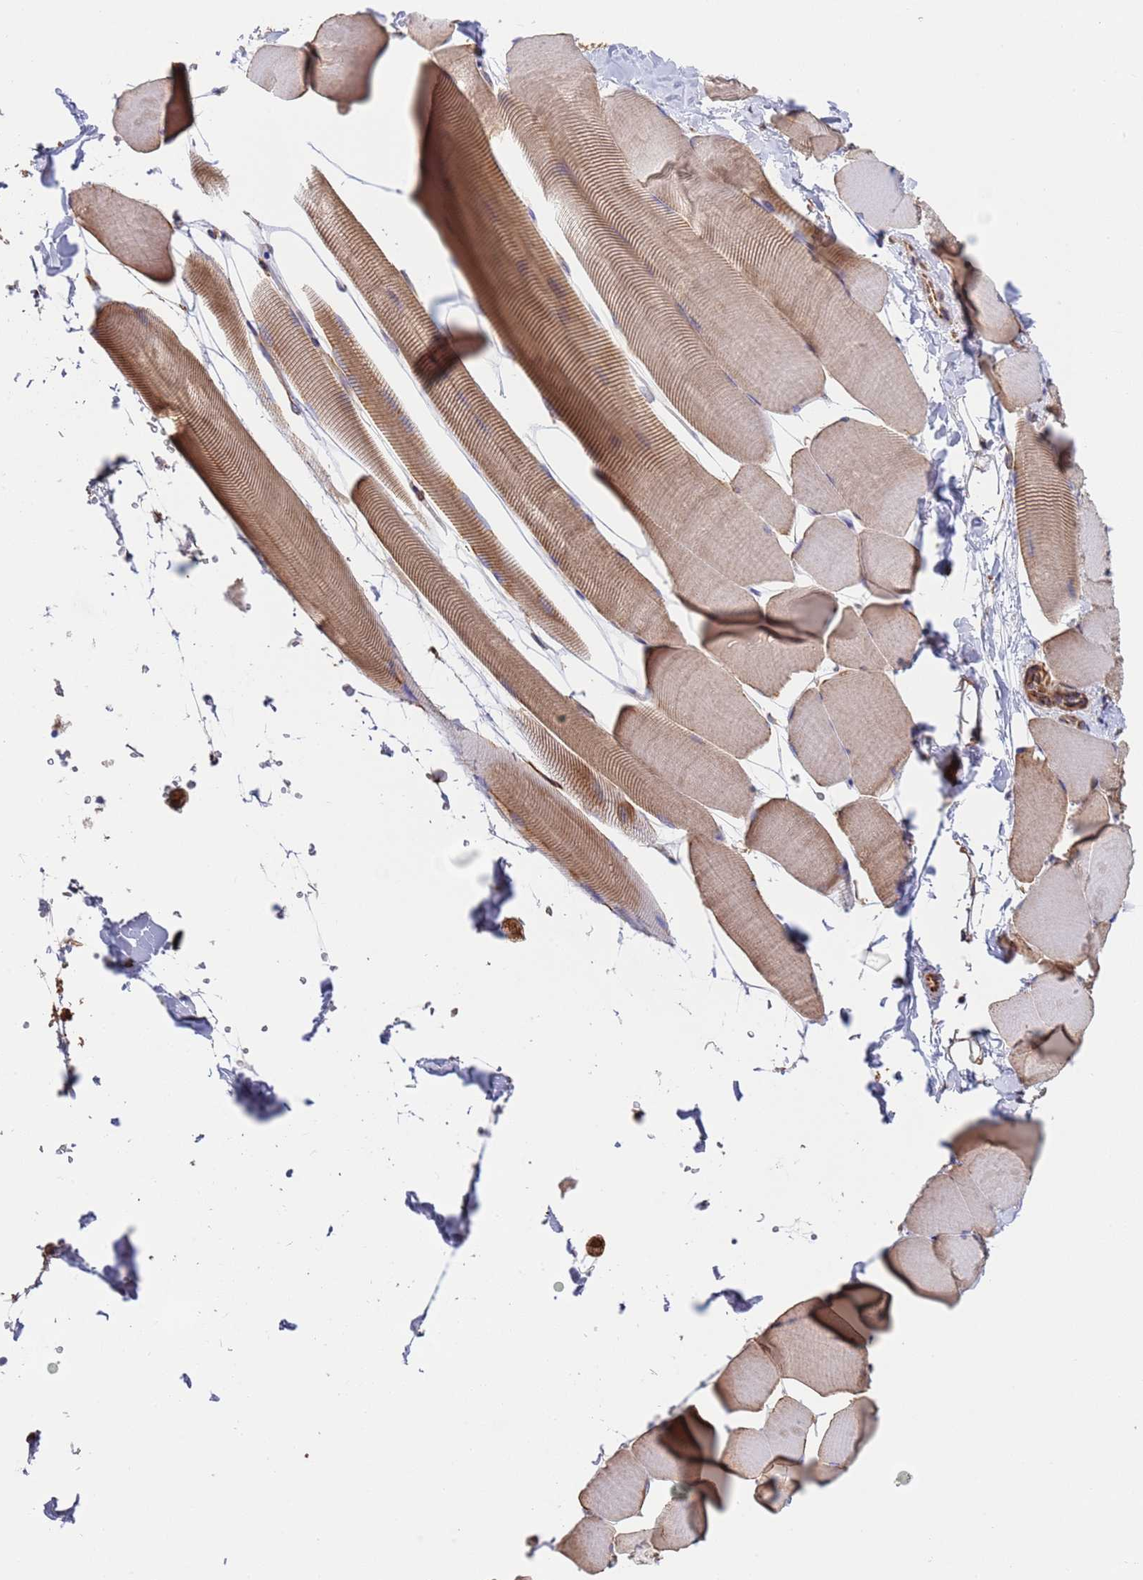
{"staining": {"intensity": "moderate", "quantity": "25%-75%", "location": "cytoplasmic/membranous"}, "tissue": "skeletal muscle", "cell_type": "Myocytes", "image_type": "normal", "snomed": [{"axis": "morphology", "description": "Normal tissue, NOS"}, {"axis": "topography", "description": "Skeletal muscle"}], "caption": "Protein staining exhibits moderate cytoplasmic/membranous positivity in approximately 25%-75% of myocytes in unremarkable skeletal muscle. (DAB (3,3'-diaminobenzidine) IHC with brightfield microscopy, high magnification).", "gene": "NUDT12", "patient": {"sex": "male", "age": 25}}